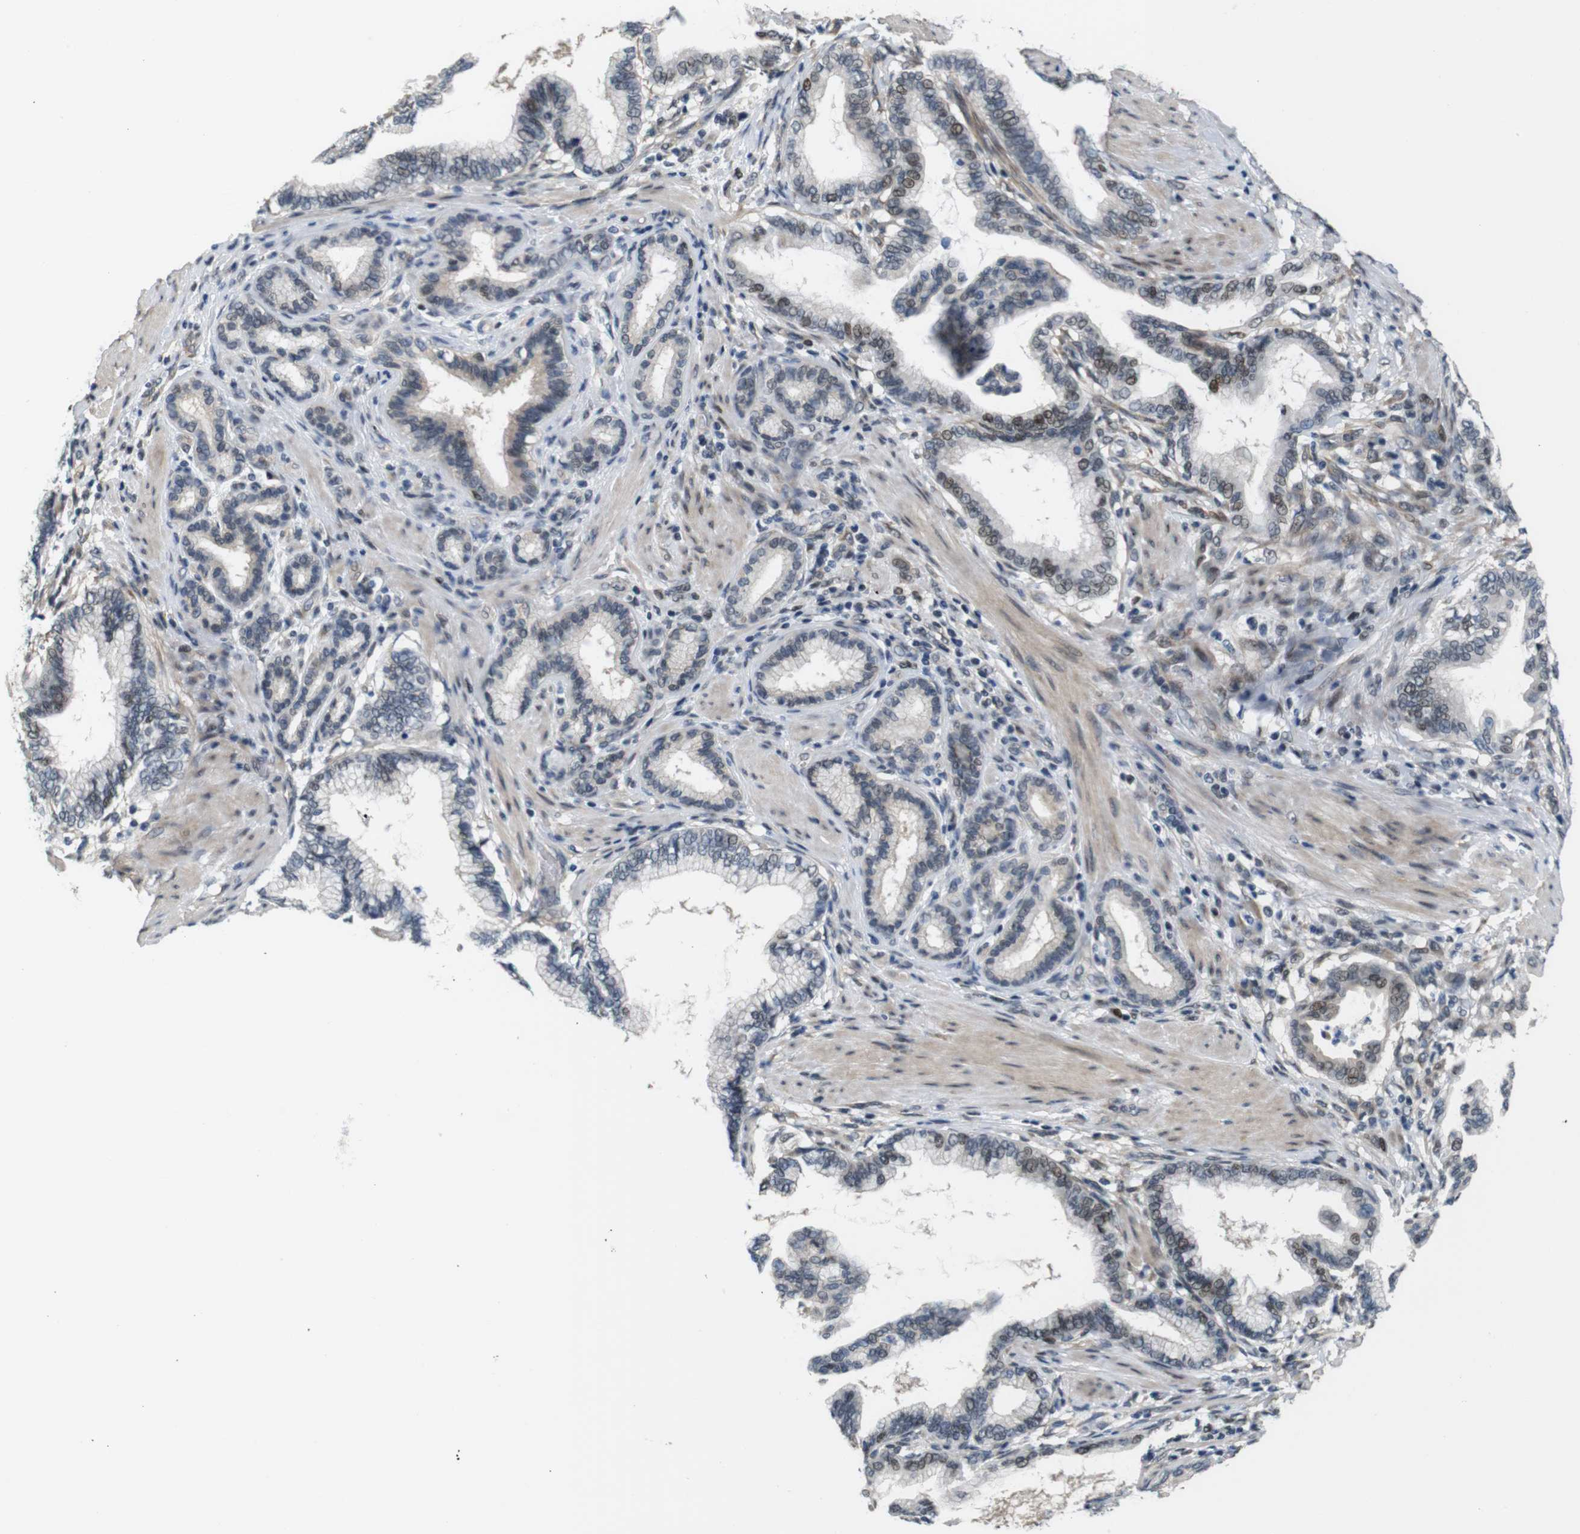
{"staining": {"intensity": "weak", "quantity": "25%-75%", "location": "cytoplasmic/membranous,nuclear"}, "tissue": "pancreatic cancer", "cell_type": "Tumor cells", "image_type": "cancer", "snomed": [{"axis": "morphology", "description": "Adenocarcinoma, NOS"}, {"axis": "topography", "description": "Pancreas"}], "caption": "Immunohistochemistry photomicrograph of neoplastic tissue: human pancreatic cancer (adenocarcinoma) stained using immunohistochemistry (IHC) reveals low levels of weak protein expression localized specifically in the cytoplasmic/membranous and nuclear of tumor cells, appearing as a cytoplasmic/membranous and nuclear brown color.", "gene": "SMCO2", "patient": {"sex": "female", "age": 64}}